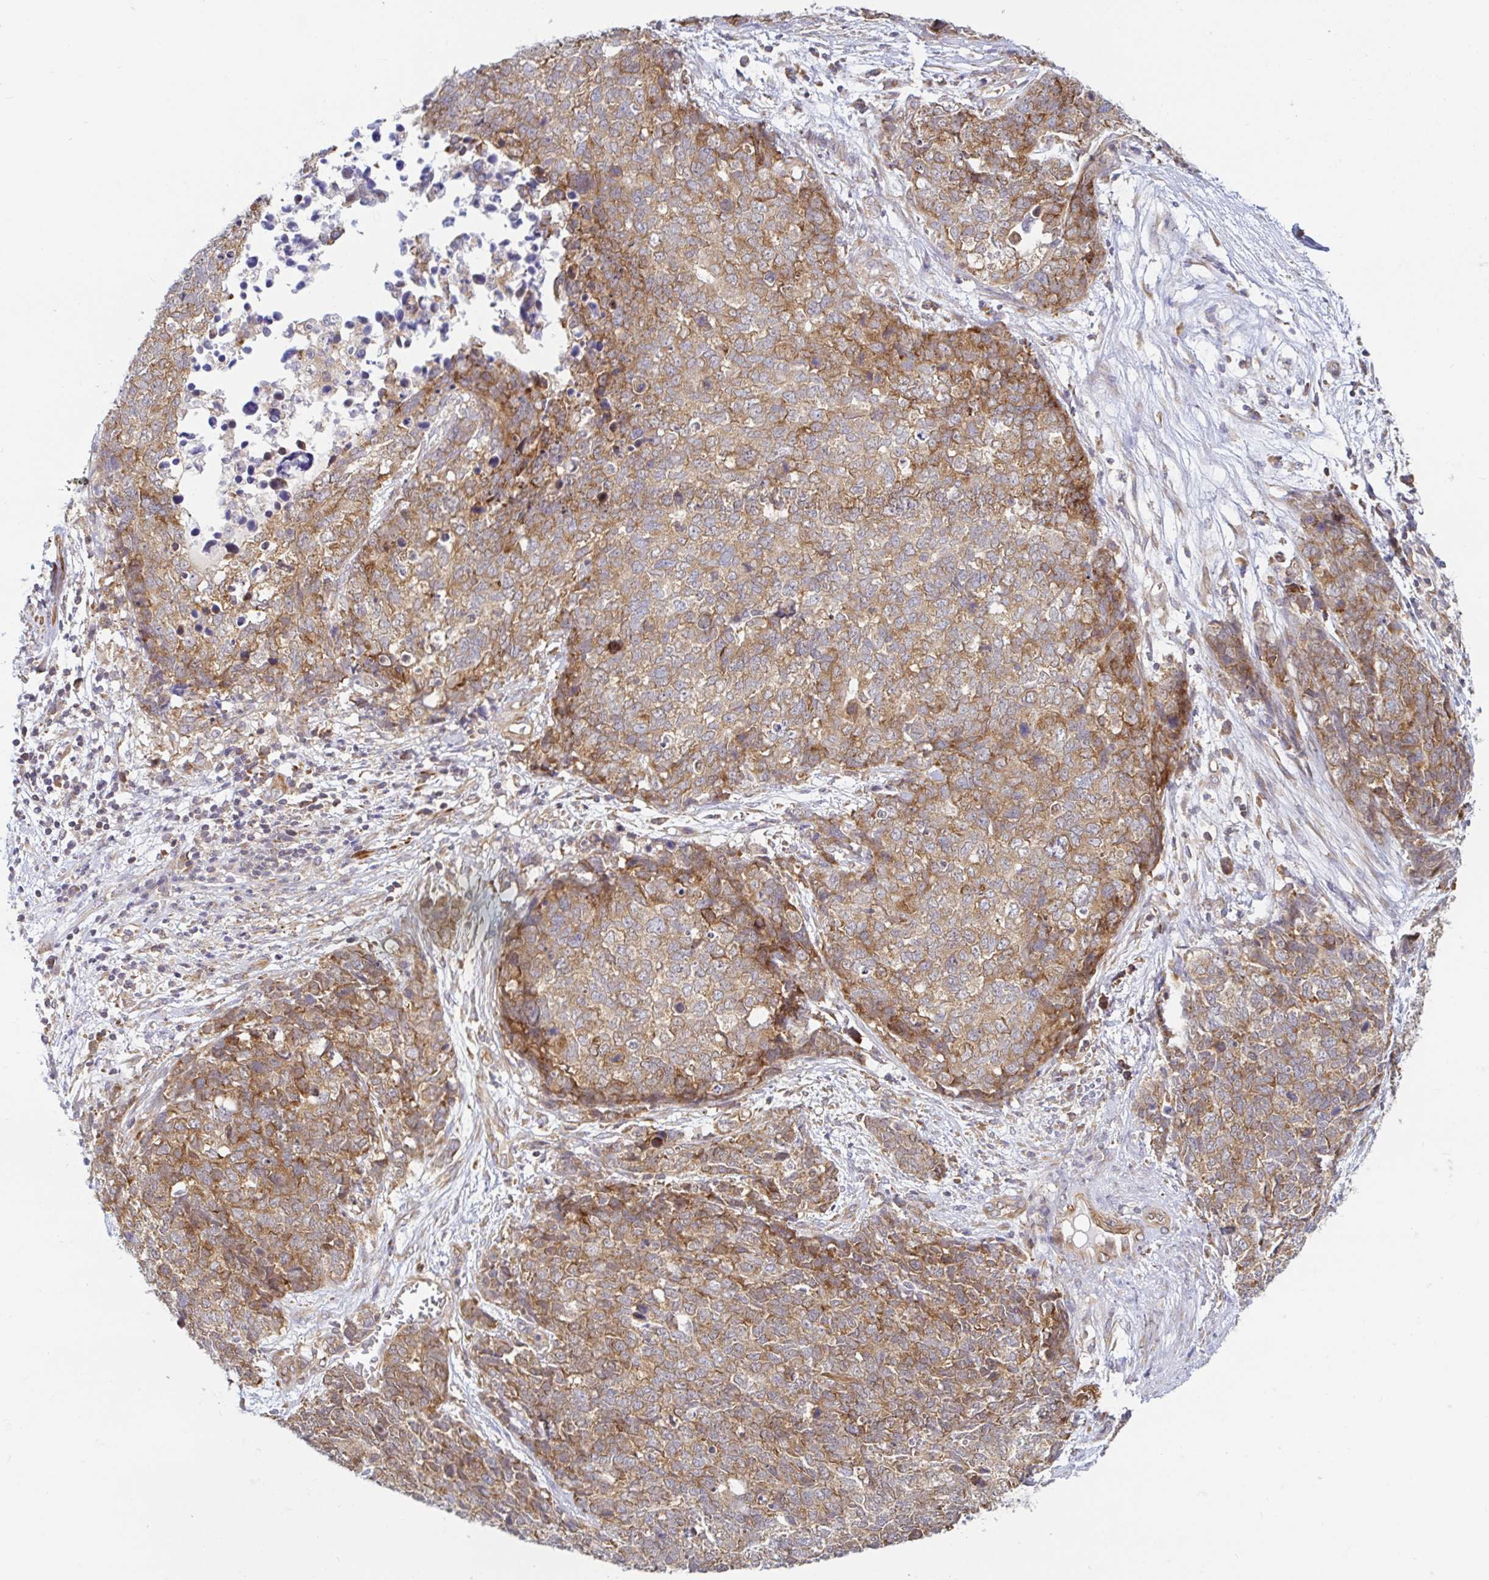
{"staining": {"intensity": "weak", "quantity": ">75%", "location": "cytoplasmic/membranous"}, "tissue": "cervical cancer", "cell_type": "Tumor cells", "image_type": "cancer", "snomed": [{"axis": "morphology", "description": "Adenocarcinoma, NOS"}, {"axis": "topography", "description": "Cervix"}], "caption": "Brown immunohistochemical staining in human cervical adenocarcinoma demonstrates weak cytoplasmic/membranous positivity in about >75% of tumor cells.", "gene": "LARP1", "patient": {"sex": "female", "age": 63}}